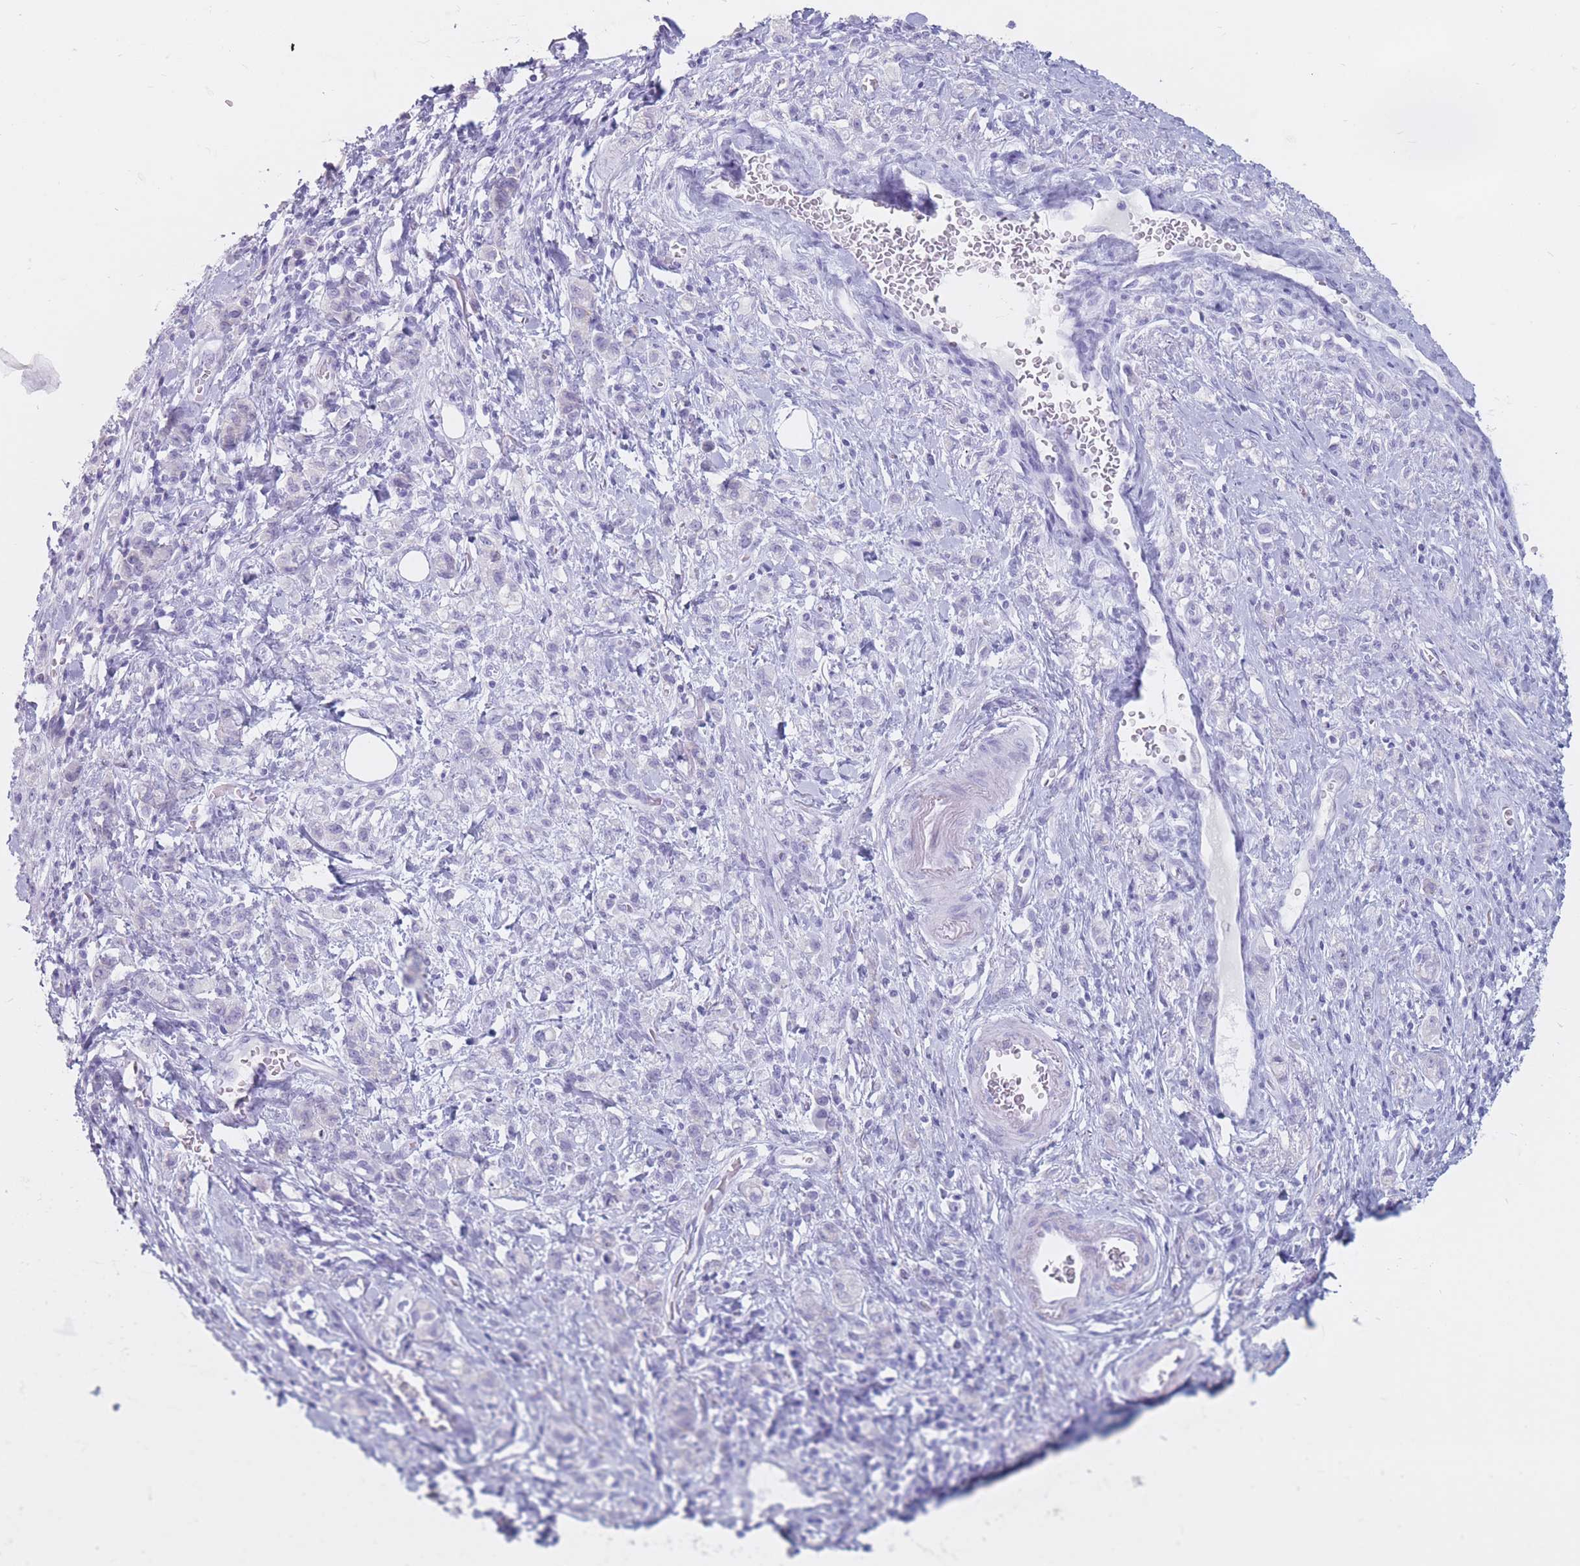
{"staining": {"intensity": "negative", "quantity": "none", "location": "none"}, "tissue": "stomach cancer", "cell_type": "Tumor cells", "image_type": "cancer", "snomed": [{"axis": "morphology", "description": "Adenocarcinoma, NOS"}, {"axis": "topography", "description": "Stomach"}], "caption": "Immunohistochemical staining of human adenocarcinoma (stomach) exhibits no significant positivity in tumor cells.", "gene": "ST3GAL5", "patient": {"sex": "male", "age": 77}}